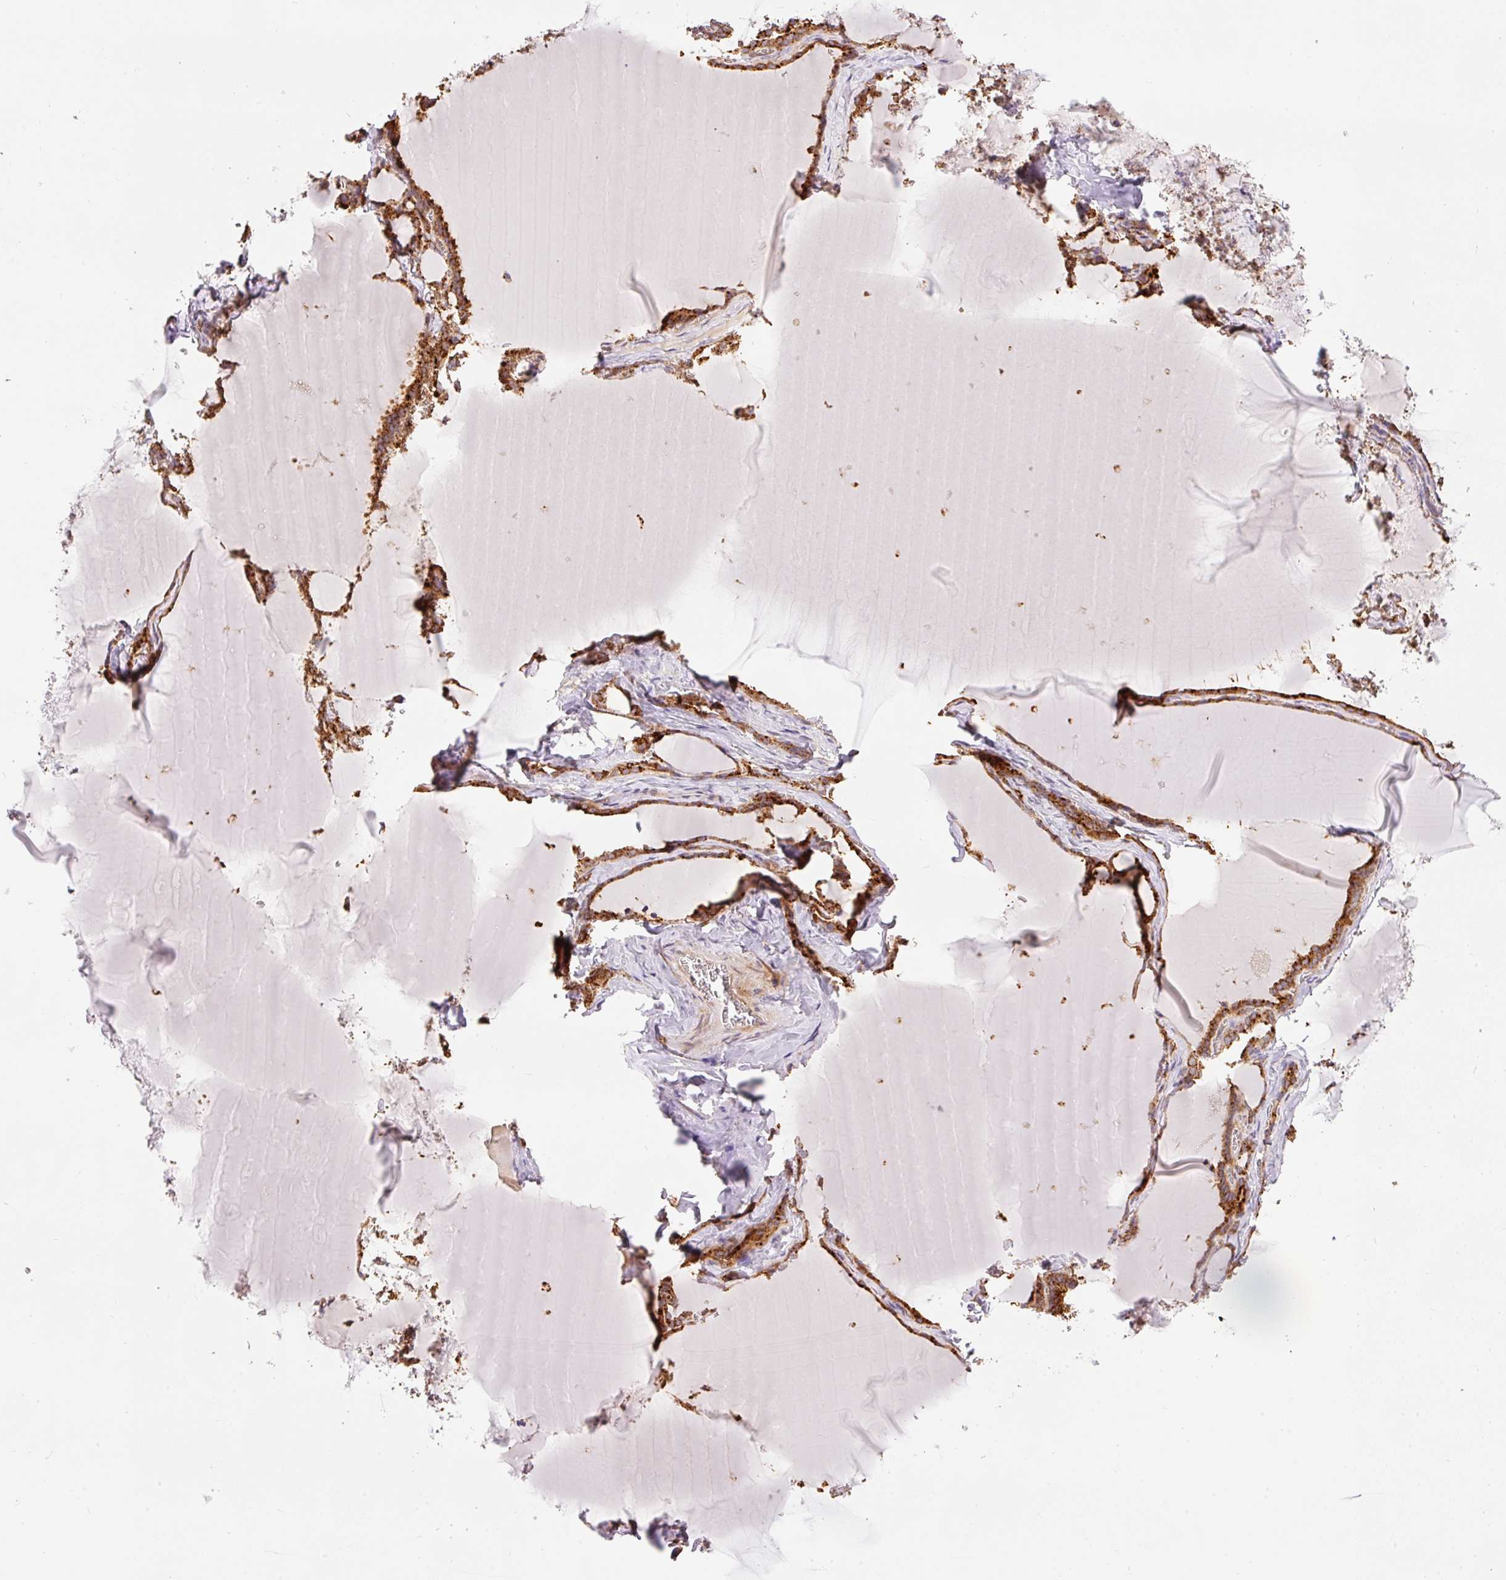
{"staining": {"intensity": "strong", "quantity": ">75%", "location": "cytoplasmic/membranous"}, "tissue": "thyroid gland", "cell_type": "Glandular cells", "image_type": "normal", "snomed": [{"axis": "morphology", "description": "Normal tissue, NOS"}, {"axis": "topography", "description": "Thyroid gland"}], "caption": "Benign thyroid gland reveals strong cytoplasmic/membranous staining in about >75% of glandular cells.", "gene": "ADCY4", "patient": {"sex": "female", "age": 49}}